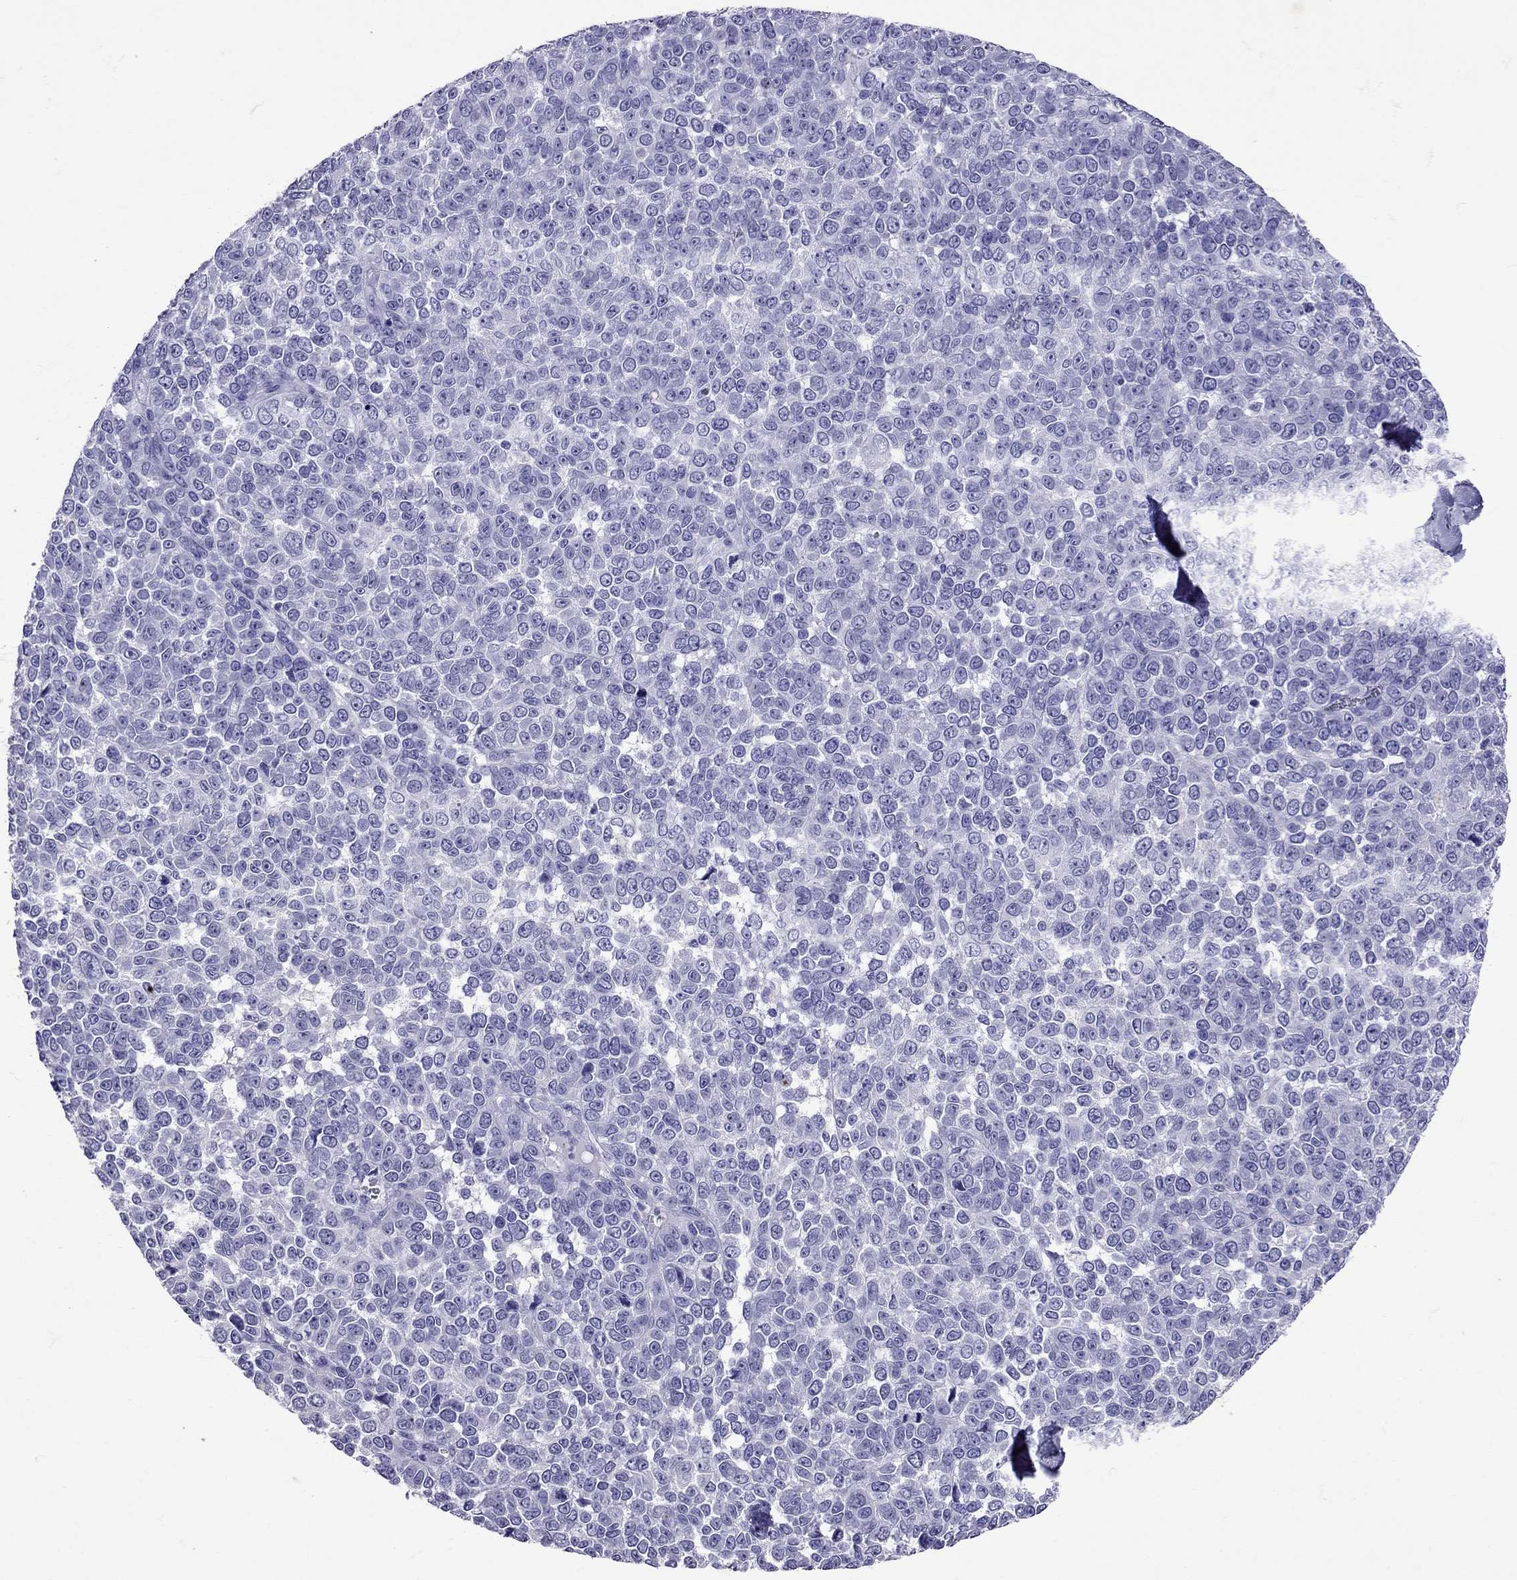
{"staining": {"intensity": "negative", "quantity": "none", "location": "none"}, "tissue": "melanoma", "cell_type": "Tumor cells", "image_type": "cancer", "snomed": [{"axis": "morphology", "description": "Malignant melanoma, NOS"}, {"axis": "topography", "description": "Skin"}], "caption": "Melanoma stained for a protein using IHC exhibits no positivity tumor cells.", "gene": "AVP", "patient": {"sex": "female", "age": 95}}